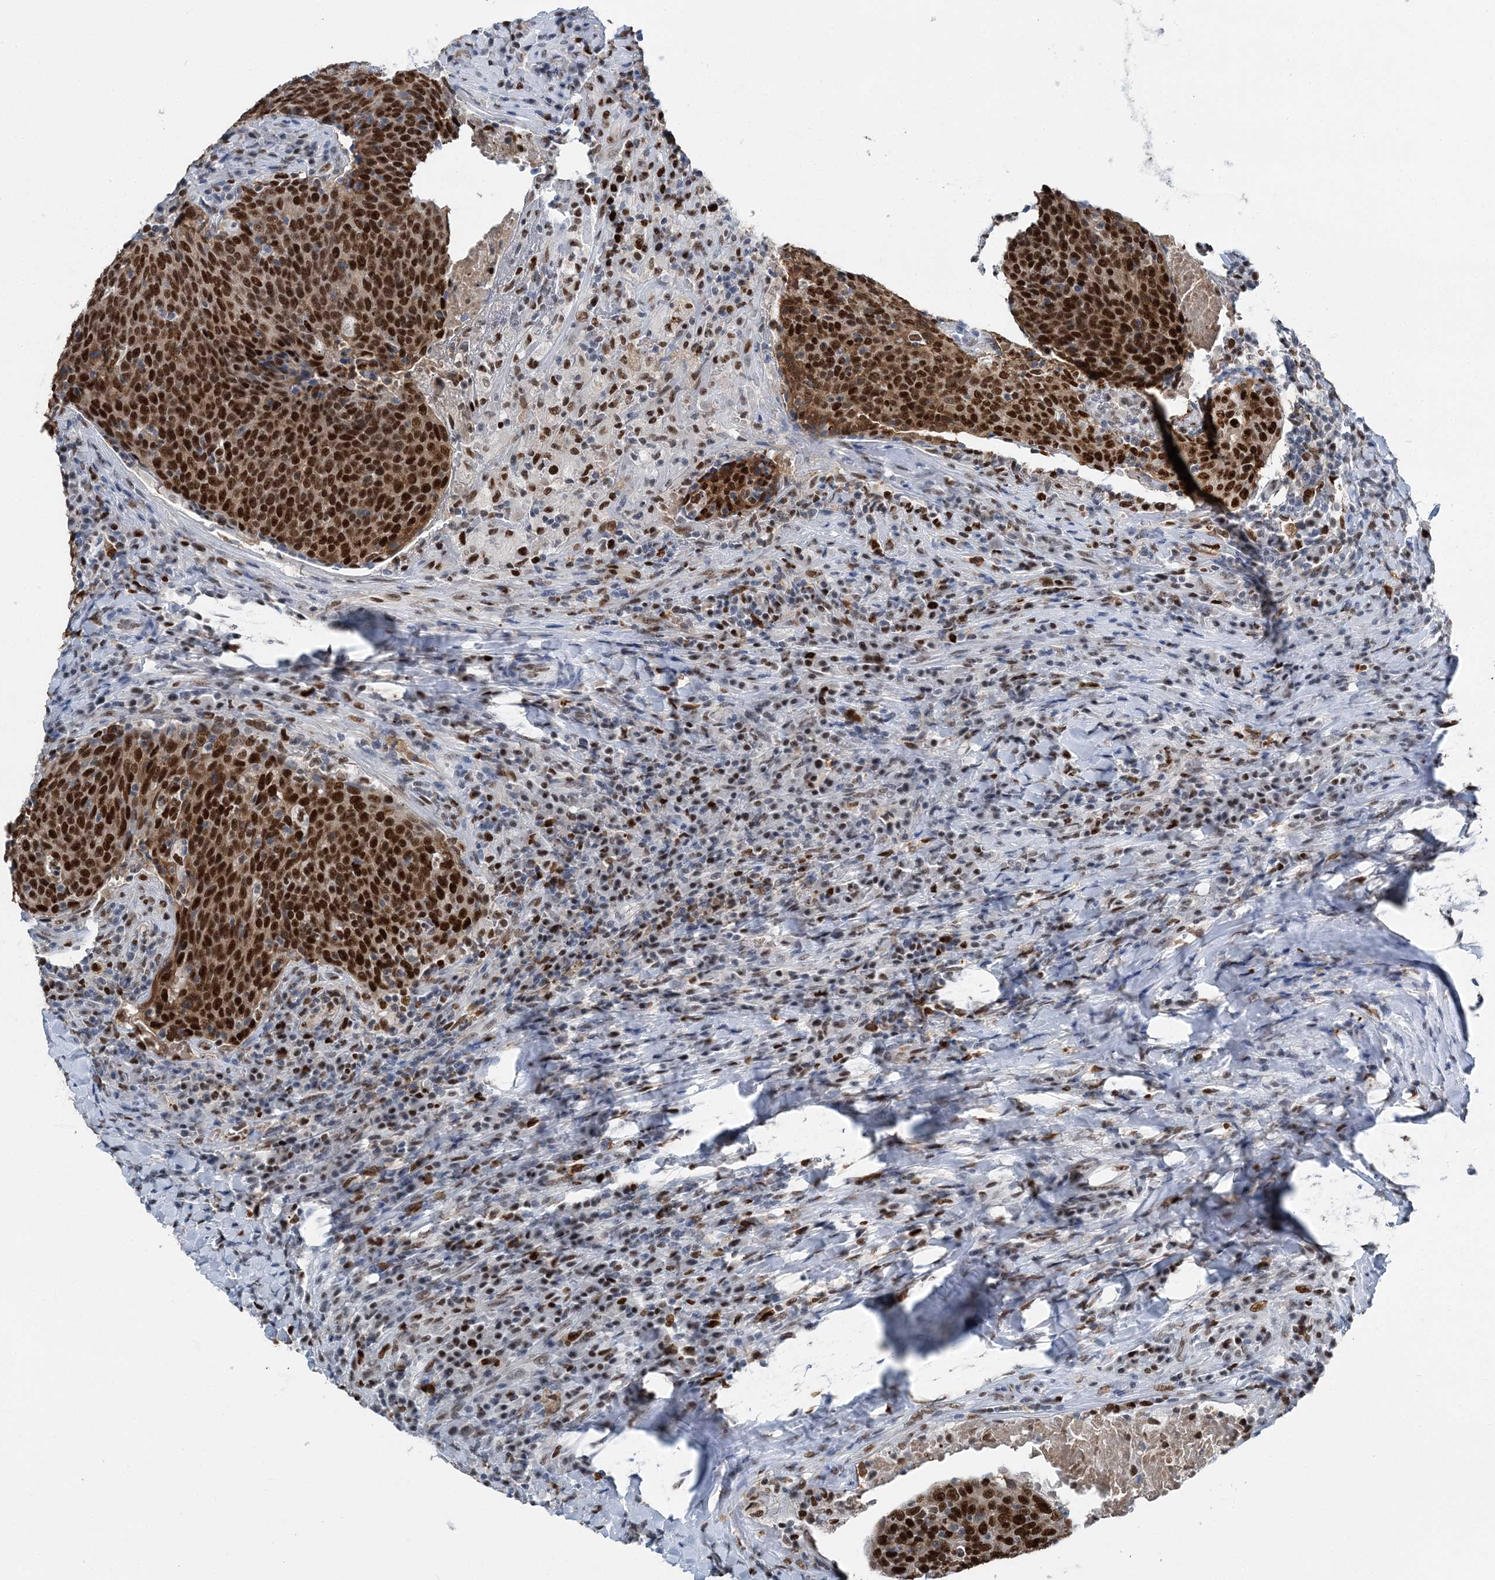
{"staining": {"intensity": "strong", "quantity": ">75%", "location": "nuclear"}, "tissue": "head and neck cancer", "cell_type": "Tumor cells", "image_type": "cancer", "snomed": [{"axis": "morphology", "description": "Squamous cell carcinoma, NOS"}, {"axis": "morphology", "description": "Squamous cell carcinoma, metastatic, NOS"}, {"axis": "topography", "description": "Lymph node"}, {"axis": "topography", "description": "Head-Neck"}], "caption": "The micrograph exhibits staining of head and neck squamous cell carcinoma, revealing strong nuclear protein expression (brown color) within tumor cells.", "gene": "HAT1", "patient": {"sex": "male", "age": 62}}